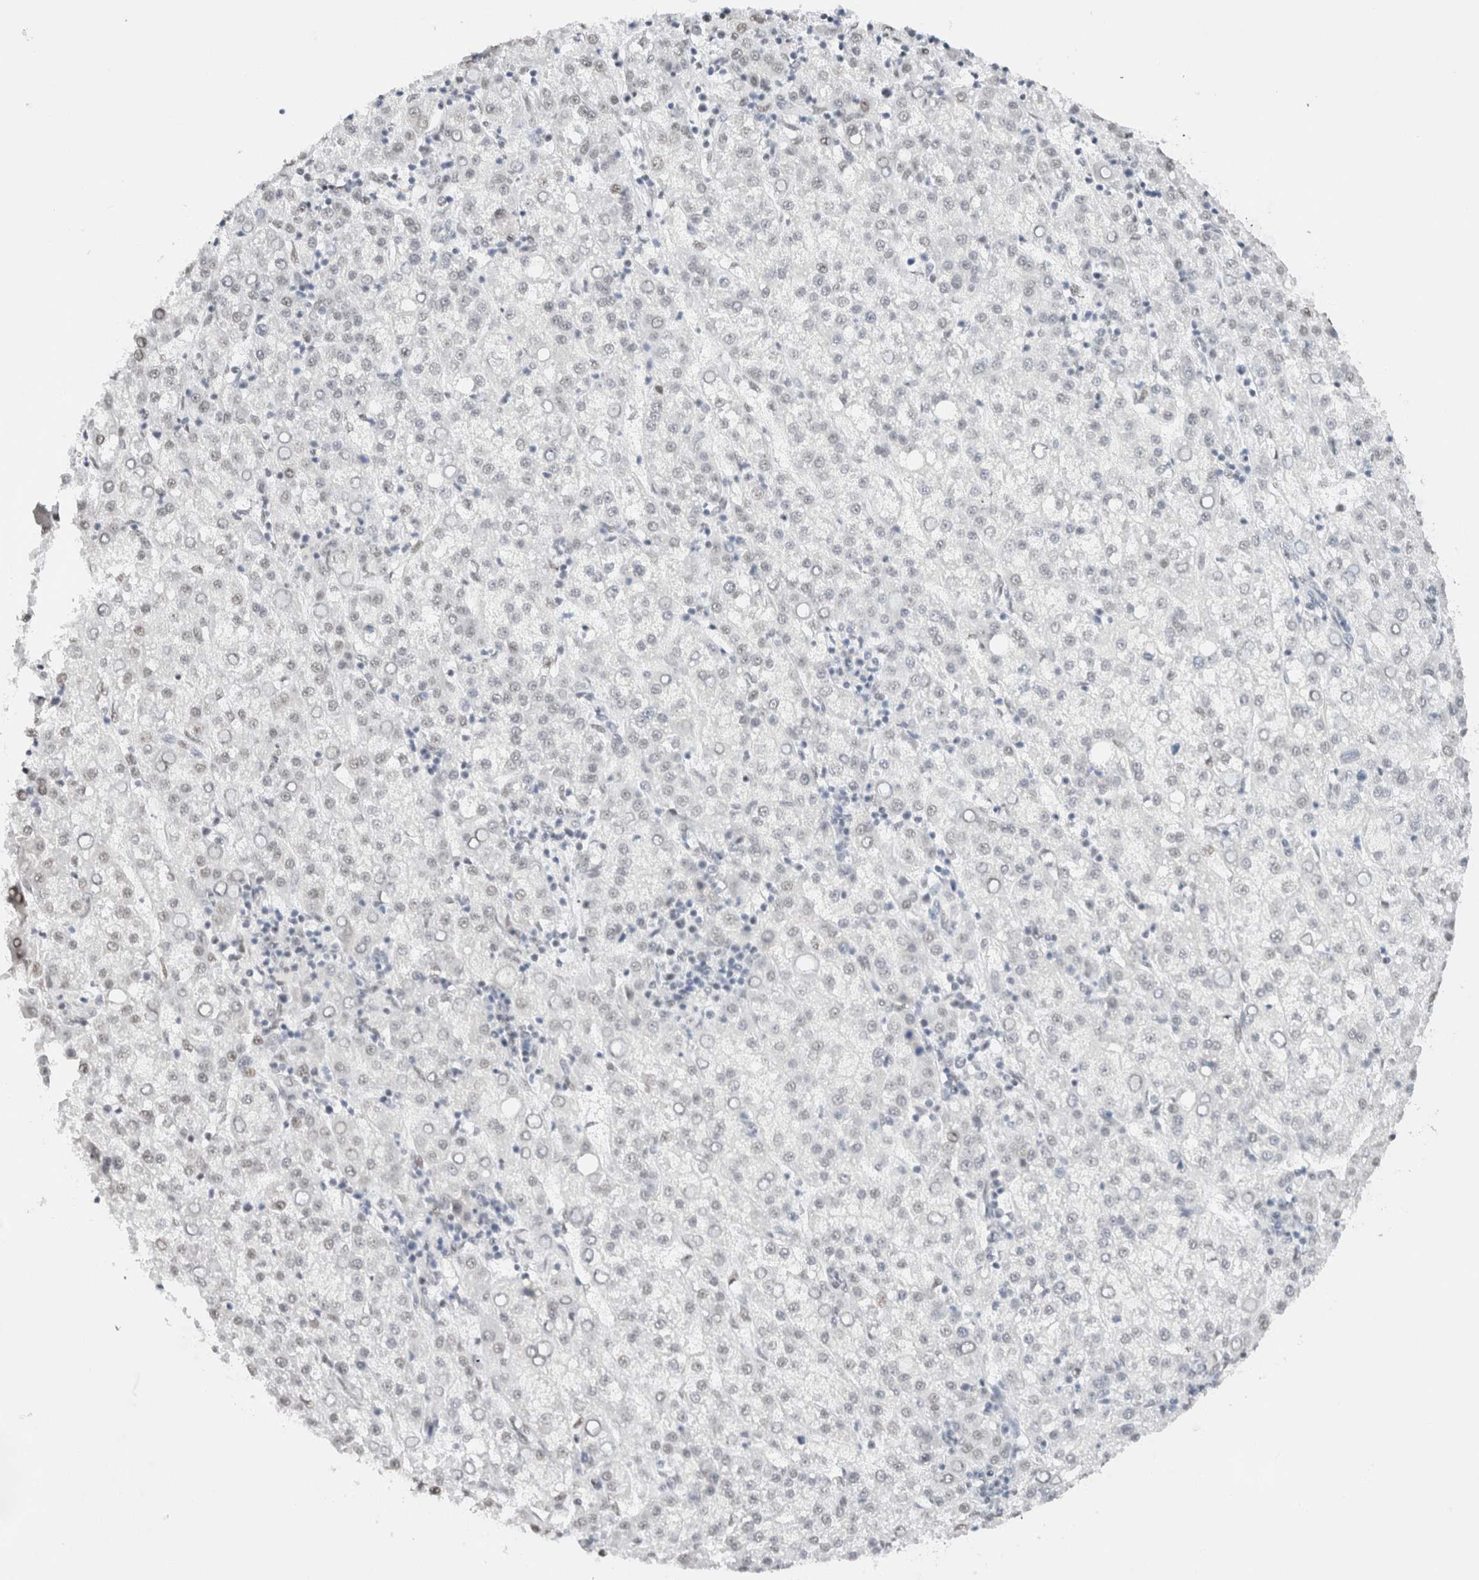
{"staining": {"intensity": "negative", "quantity": "none", "location": "none"}, "tissue": "liver cancer", "cell_type": "Tumor cells", "image_type": "cancer", "snomed": [{"axis": "morphology", "description": "Carcinoma, Hepatocellular, NOS"}, {"axis": "topography", "description": "Liver"}], "caption": "An immunohistochemistry photomicrograph of liver cancer is shown. There is no staining in tumor cells of liver cancer.", "gene": "SUPT3H", "patient": {"sex": "female", "age": 58}}